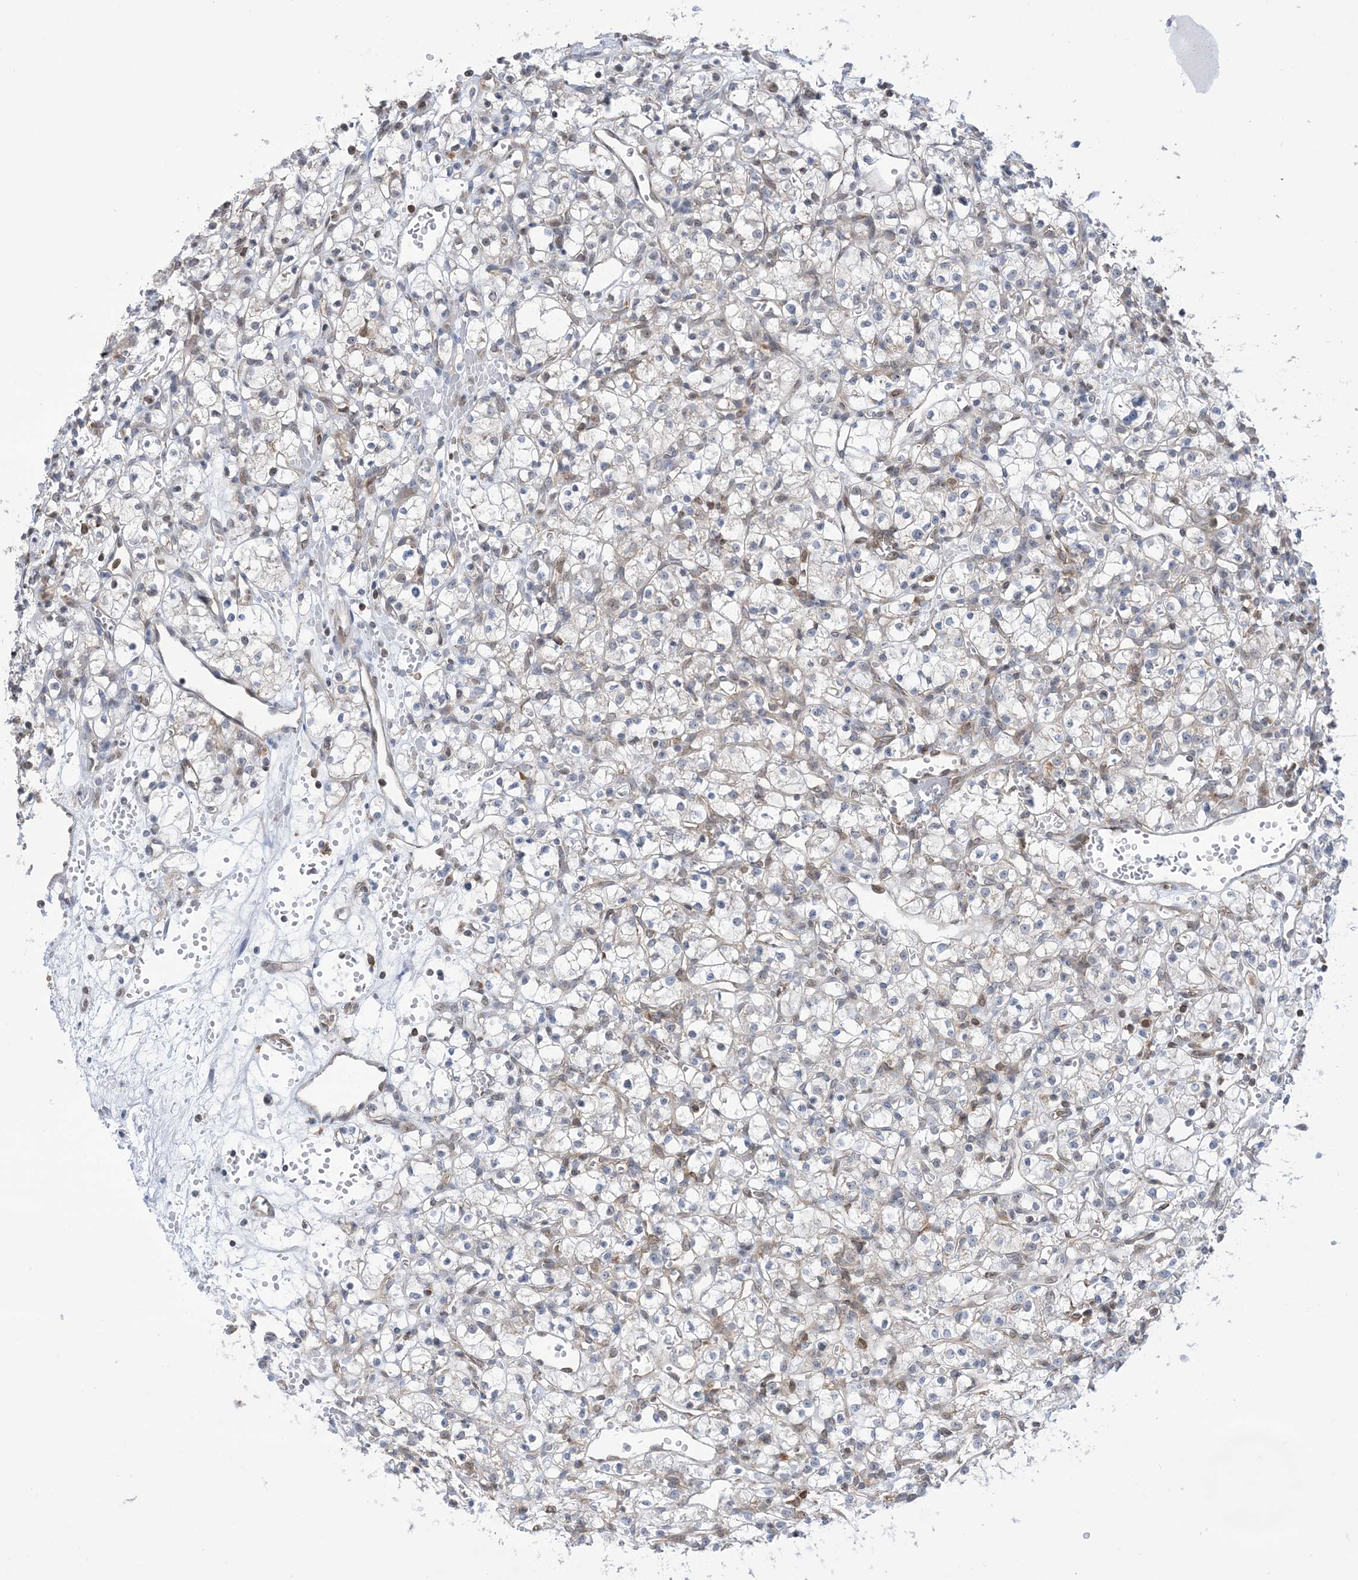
{"staining": {"intensity": "weak", "quantity": "<25%", "location": "cytoplasmic/membranous"}, "tissue": "renal cancer", "cell_type": "Tumor cells", "image_type": "cancer", "snomed": [{"axis": "morphology", "description": "Adenocarcinoma, NOS"}, {"axis": "topography", "description": "Kidney"}], "caption": "A high-resolution histopathology image shows immunohistochemistry (IHC) staining of renal adenocarcinoma, which demonstrates no significant expression in tumor cells. (DAB (3,3'-diaminobenzidine) IHC visualized using brightfield microscopy, high magnification).", "gene": "CASP4", "patient": {"sex": "female", "age": 59}}